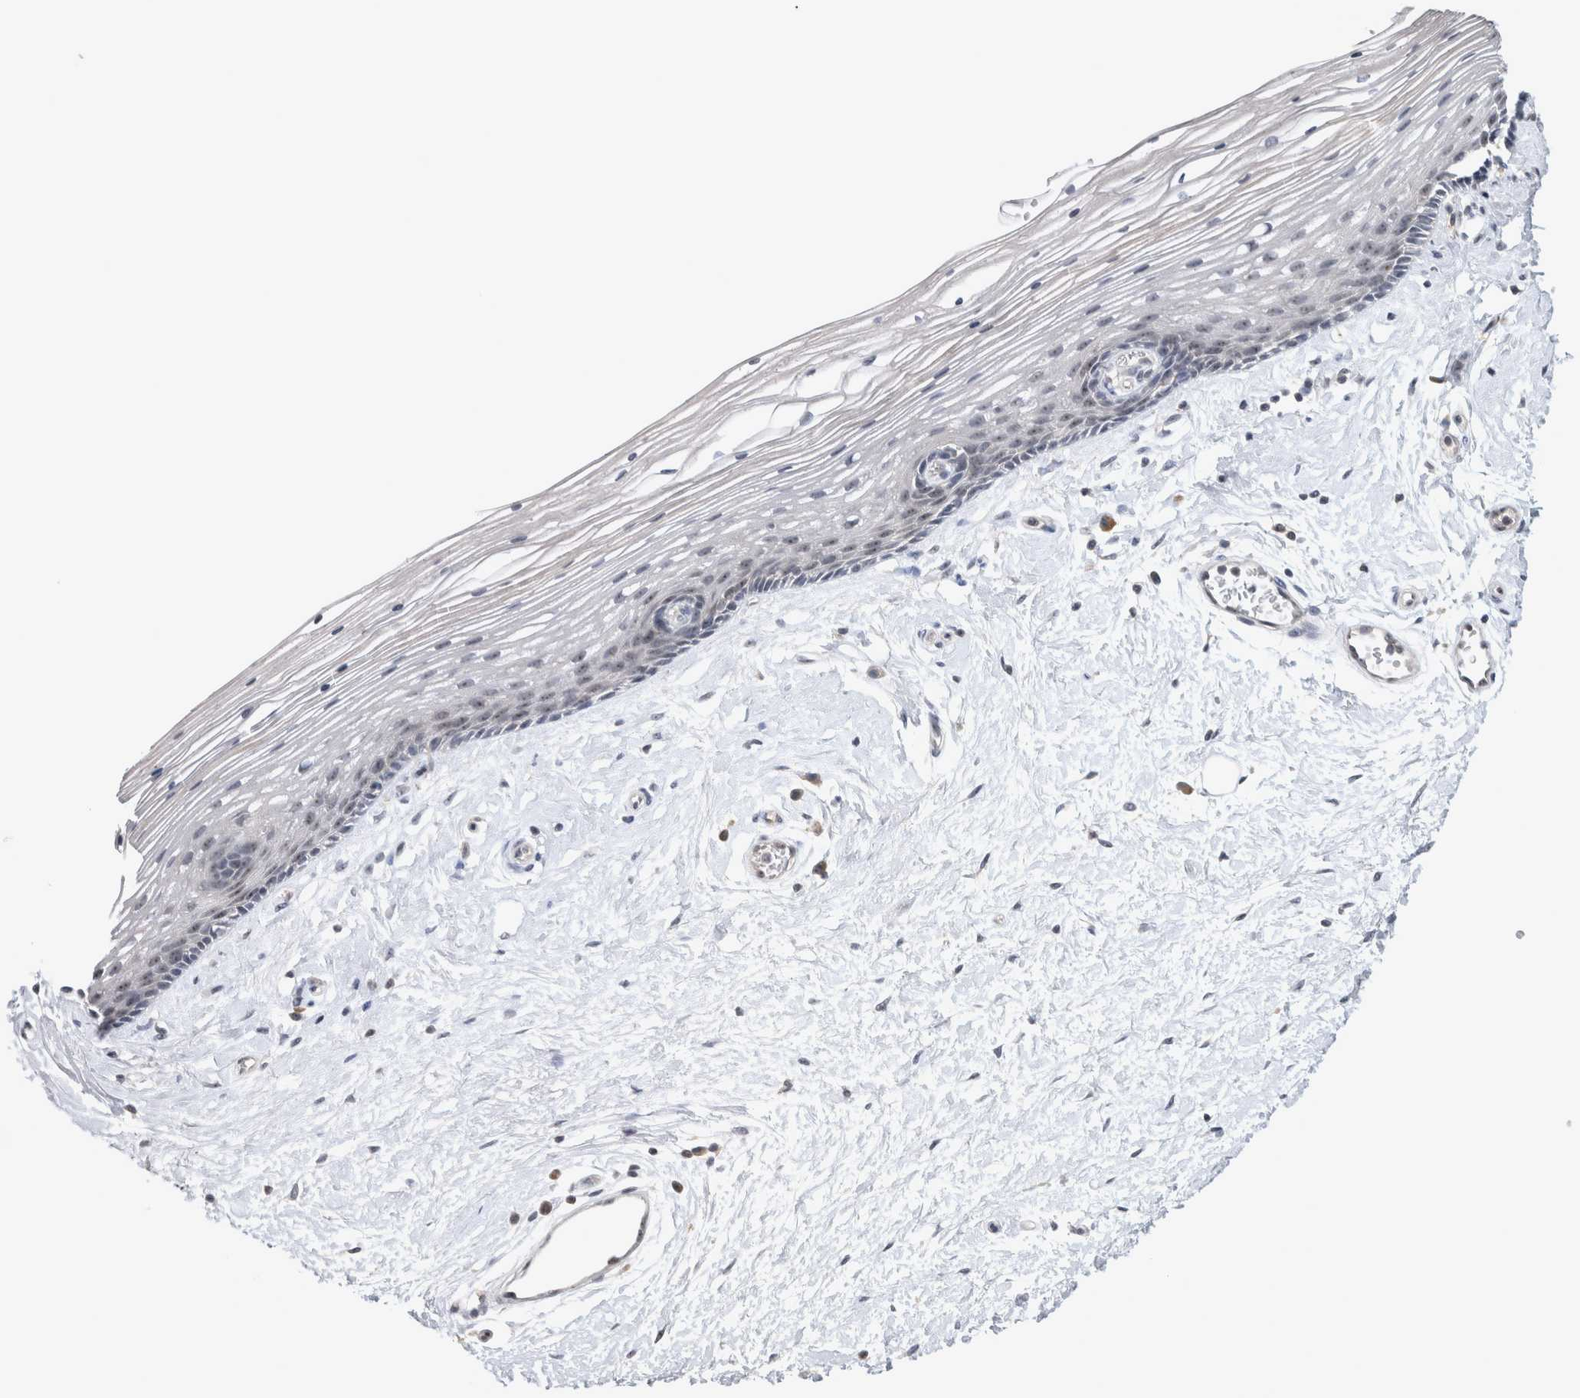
{"staining": {"intensity": "weak", "quantity": "<25%", "location": "nuclear"}, "tissue": "vagina", "cell_type": "Squamous epithelial cells", "image_type": "normal", "snomed": [{"axis": "morphology", "description": "Normal tissue, NOS"}, {"axis": "topography", "description": "Vagina"}], "caption": "IHC image of benign vagina: human vagina stained with DAB displays no significant protein positivity in squamous epithelial cells.", "gene": "RBM28", "patient": {"sex": "female", "age": 46}}